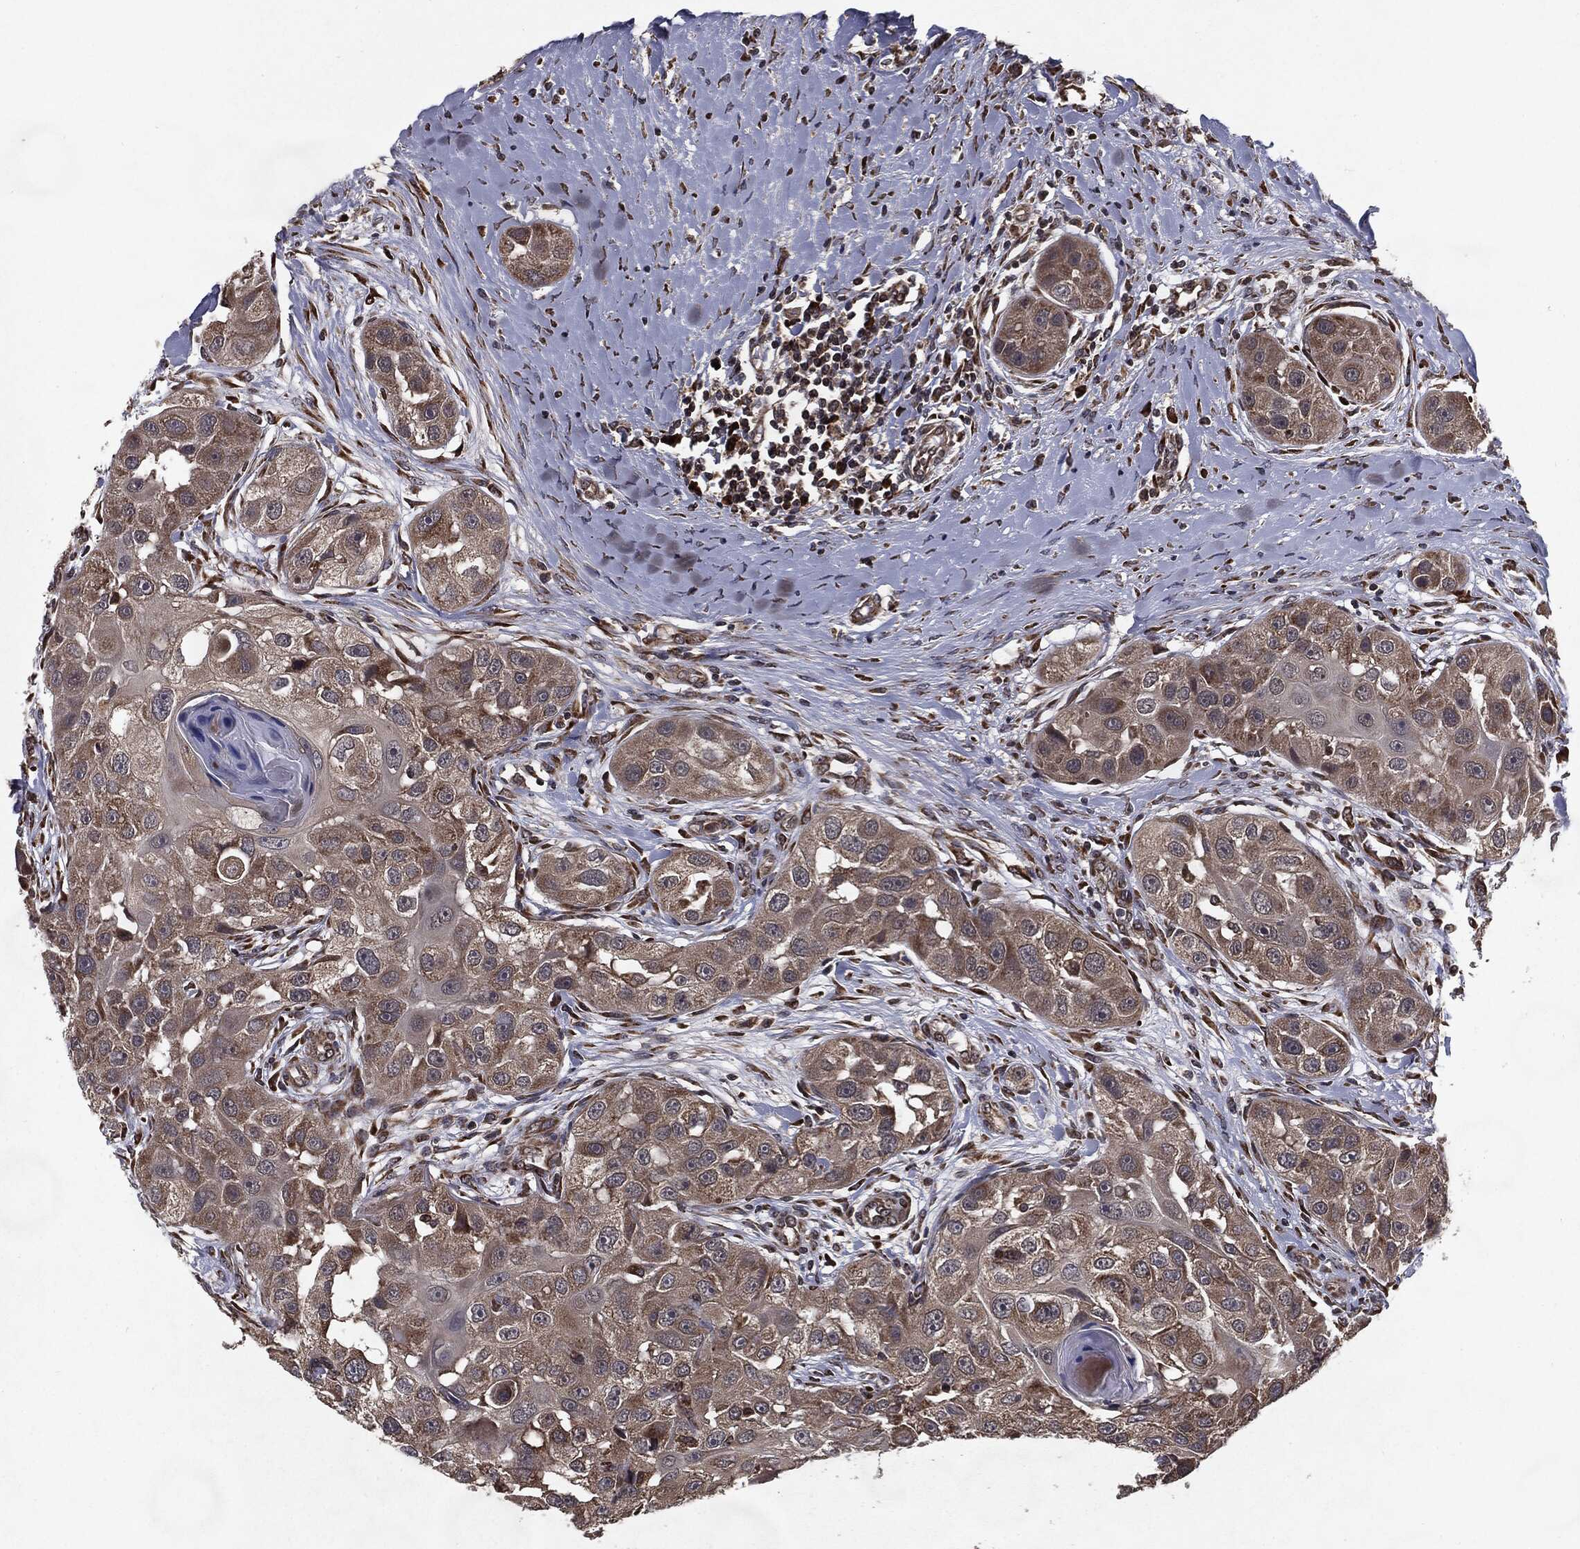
{"staining": {"intensity": "moderate", "quantity": "25%-75%", "location": "cytoplasmic/membranous"}, "tissue": "head and neck cancer", "cell_type": "Tumor cells", "image_type": "cancer", "snomed": [{"axis": "morphology", "description": "Normal tissue, NOS"}, {"axis": "morphology", "description": "Squamous cell carcinoma, NOS"}, {"axis": "topography", "description": "Skeletal muscle"}, {"axis": "topography", "description": "Head-Neck"}], "caption": "Protein positivity by immunohistochemistry (IHC) displays moderate cytoplasmic/membranous positivity in approximately 25%-75% of tumor cells in head and neck cancer (squamous cell carcinoma).", "gene": "HDAC5", "patient": {"sex": "male", "age": 51}}